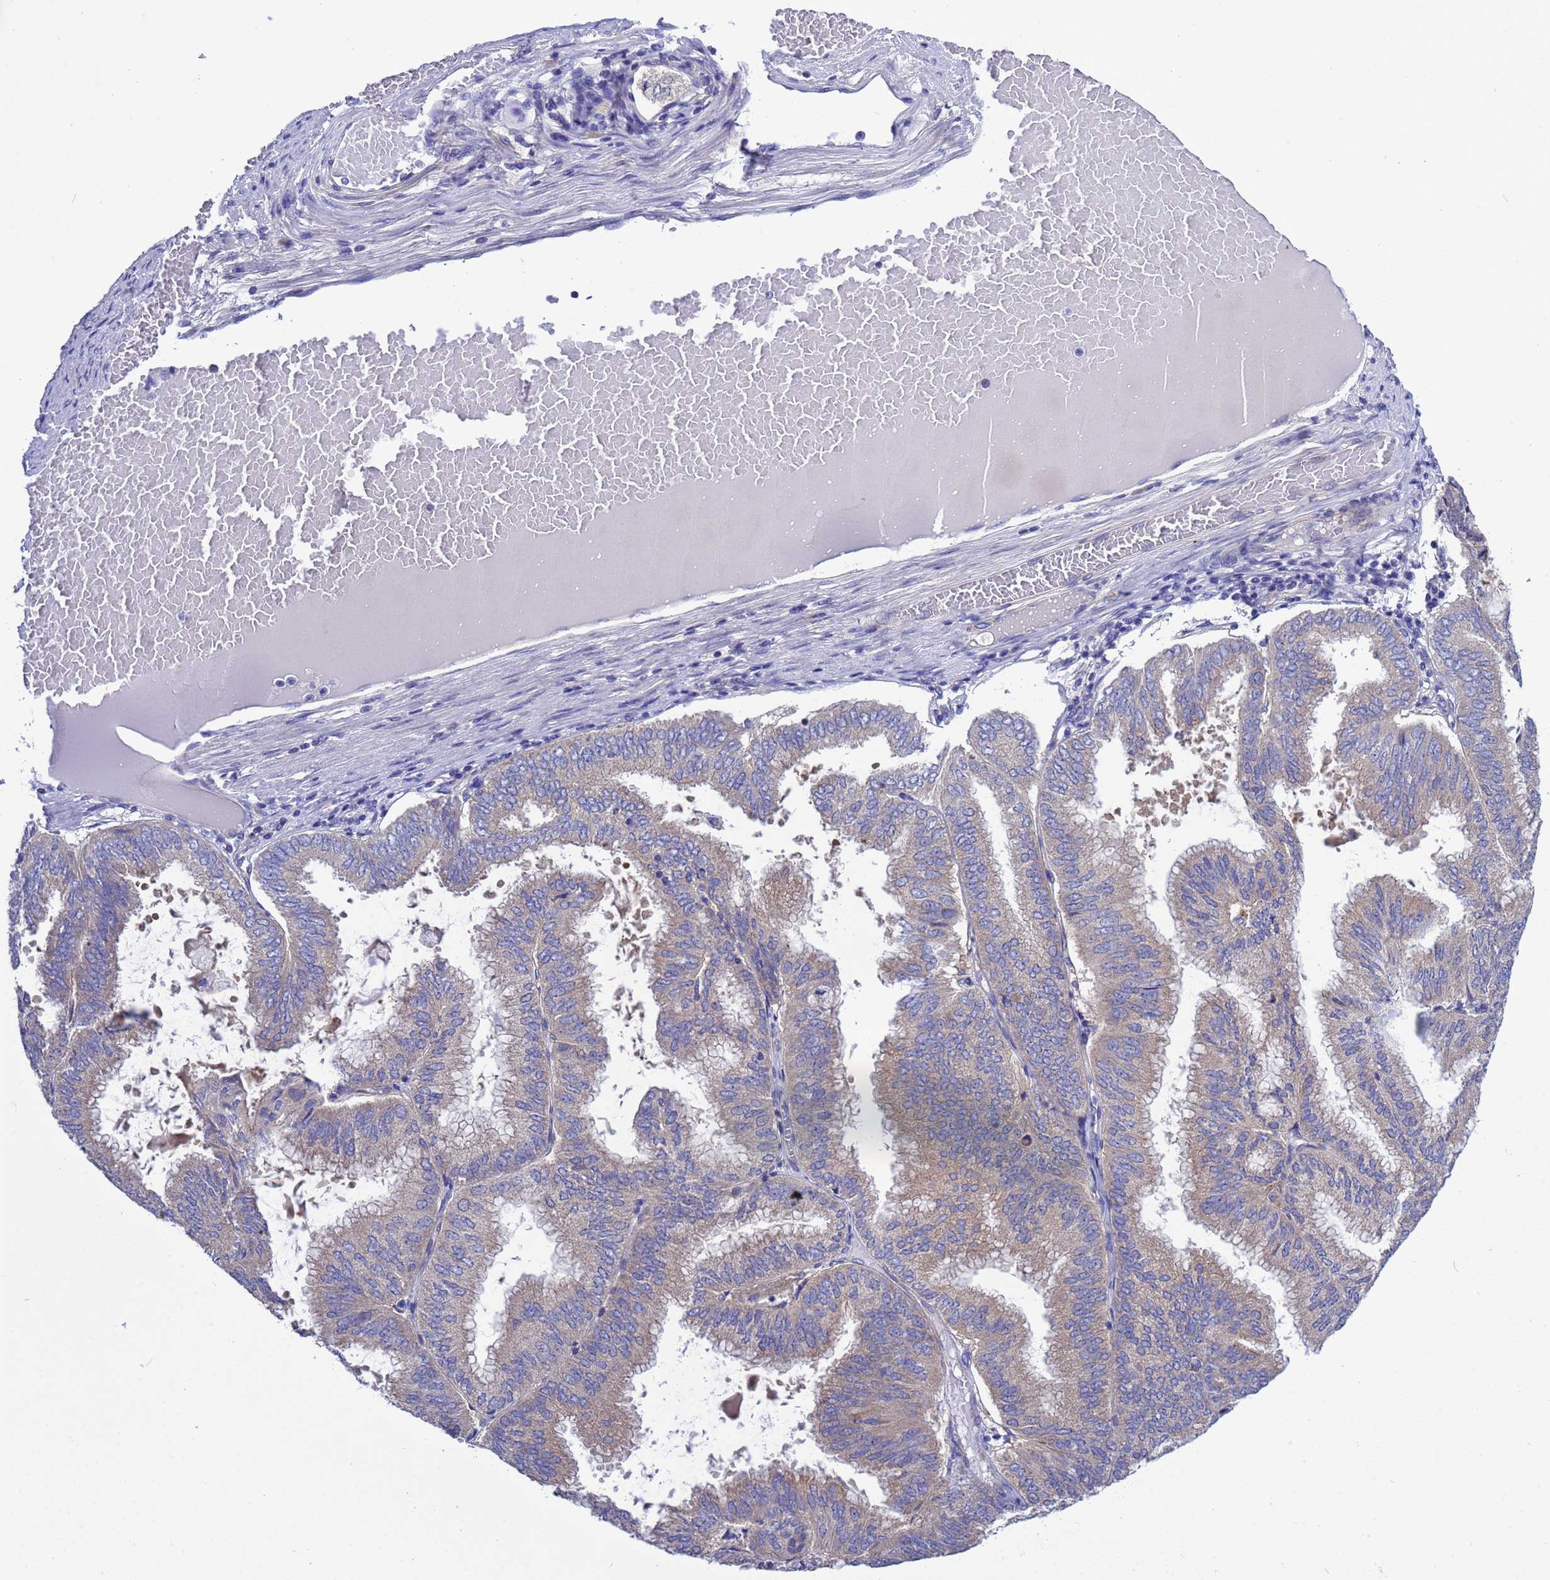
{"staining": {"intensity": "weak", "quantity": "<25%", "location": "cytoplasmic/membranous"}, "tissue": "endometrial cancer", "cell_type": "Tumor cells", "image_type": "cancer", "snomed": [{"axis": "morphology", "description": "Adenocarcinoma, NOS"}, {"axis": "topography", "description": "Endometrium"}], "caption": "This image is of endometrial cancer stained with IHC to label a protein in brown with the nuclei are counter-stained blue. There is no expression in tumor cells.", "gene": "RC3H2", "patient": {"sex": "female", "age": 49}}